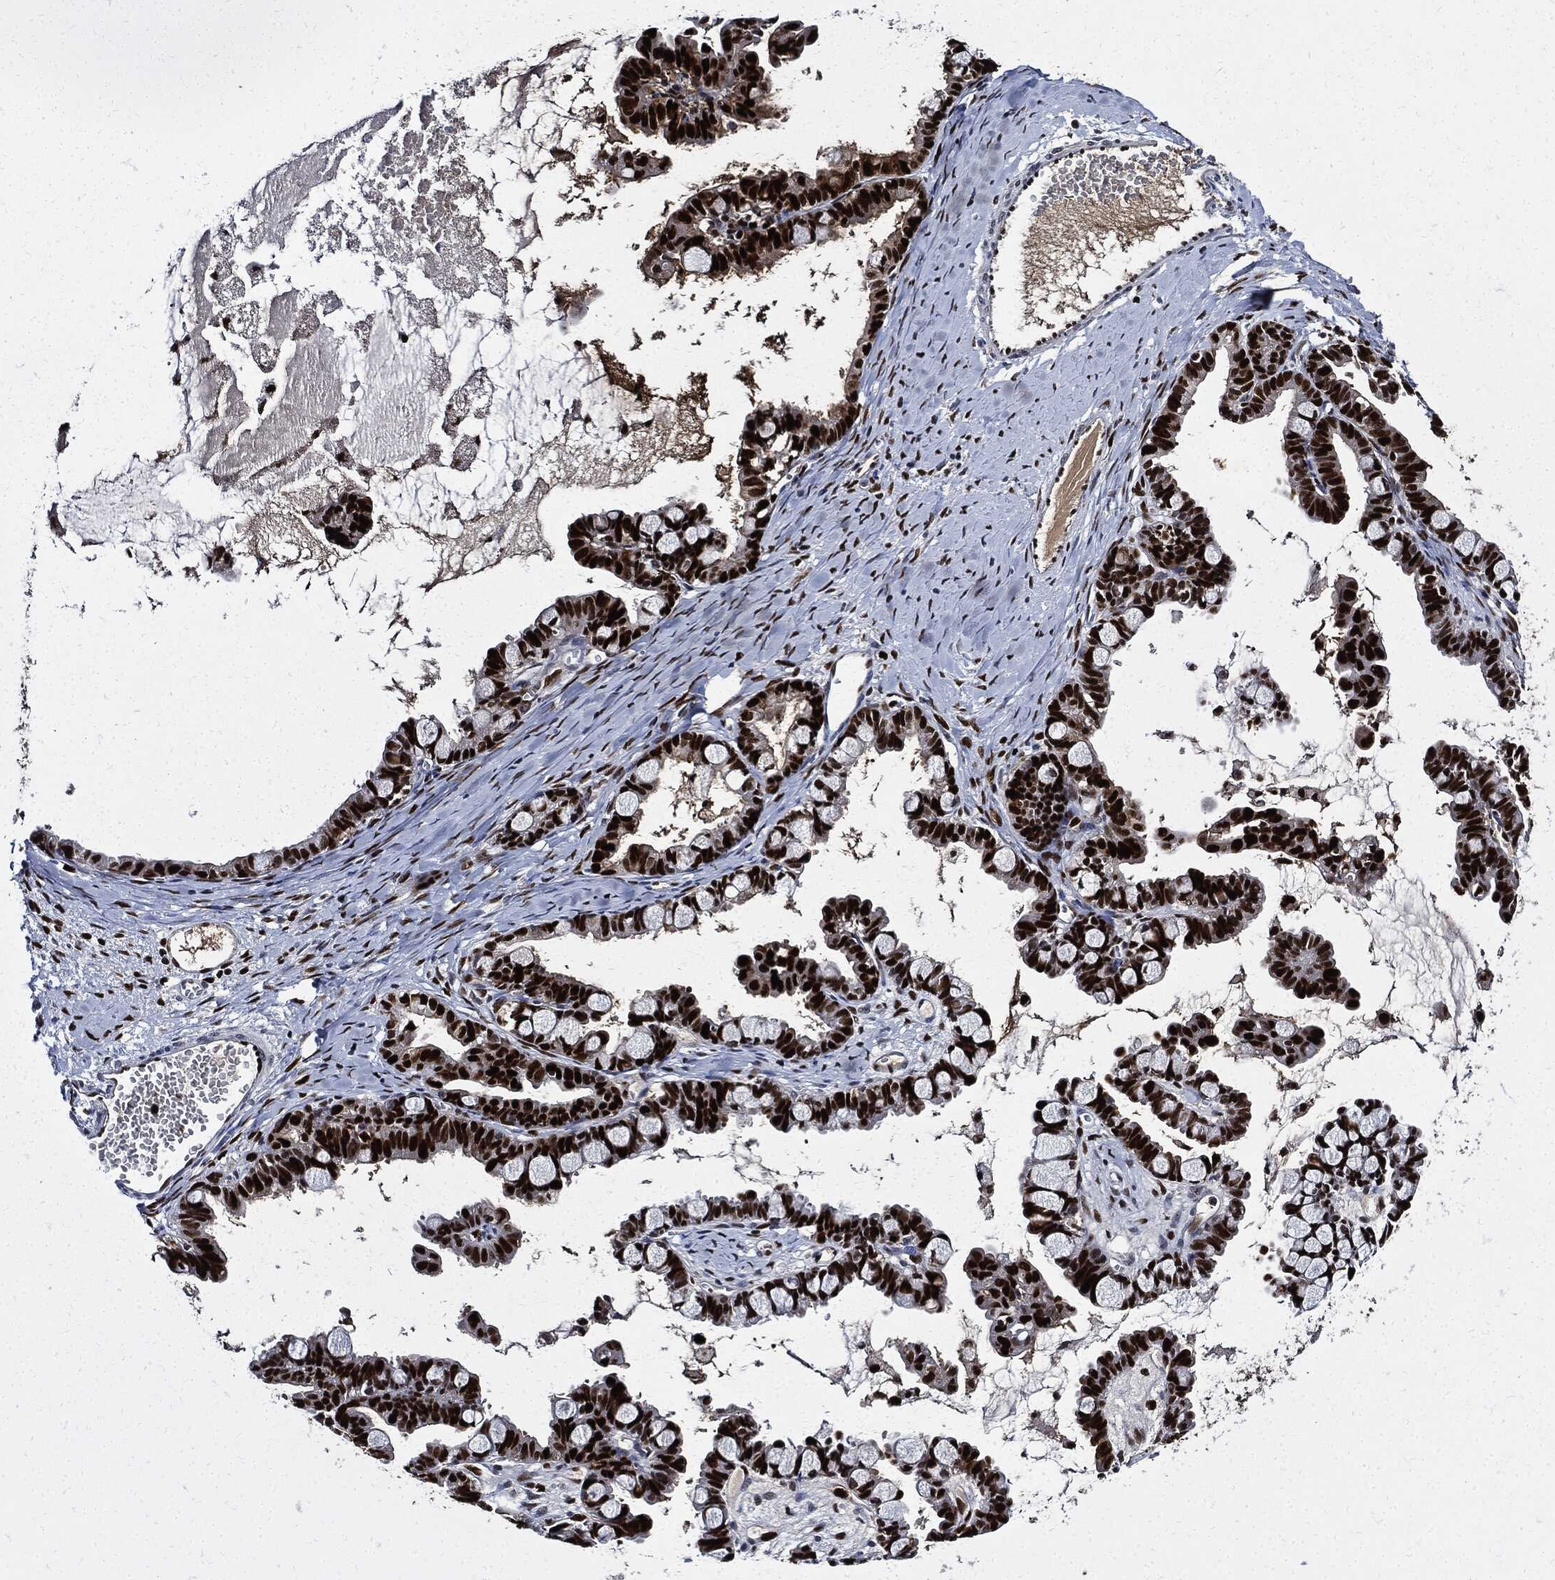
{"staining": {"intensity": "strong", "quantity": ">75%", "location": "nuclear"}, "tissue": "ovarian cancer", "cell_type": "Tumor cells", "image_type": "cancer", "snomed": [{"axis": "morphology", "description": "Cystadenocarcinoma, mucinous, NOS"}, {"axis": "topography", "description": "Ovary"}], "caption": "Protein expression analysis of ovarian cancer shows strong nuclear staining in about >75% of tumor cells.", "gene": "PCNA", "patient": {"sex": "female", "age": 63}}